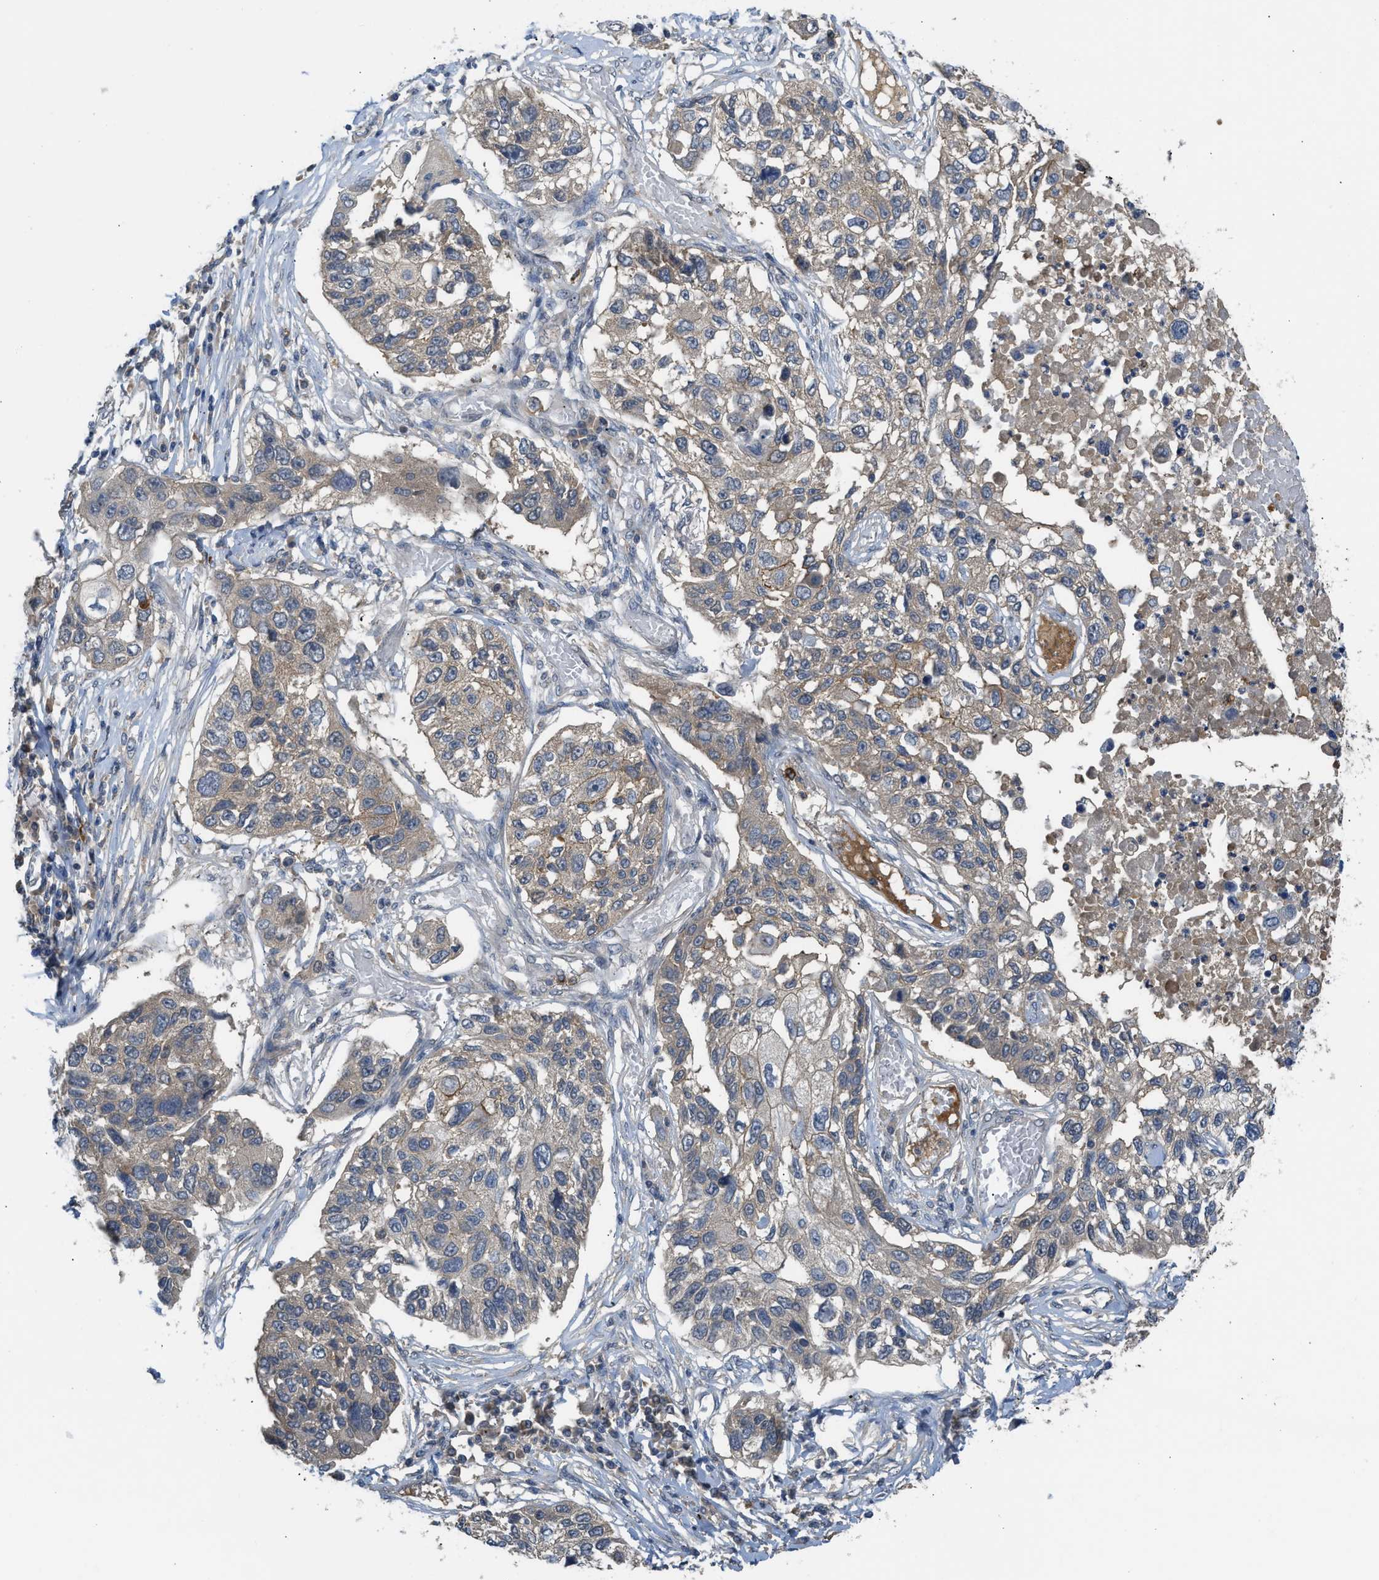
{"staining": {"intensity": "weak", "quantity": ">75%", "location": "cytoplasmic/membranous"}, "tissue": "lung cancer", "cell_type": "Tumor cells", "image_type": "cancer", "snomed": [{"axis": "morphology", "description": "Squamous cell carcinoma, NOS"}, {"axis": "topography", "description": "Lung"}], "caption": "Weak cytoplasmic/membranous protein expression is seen in about >75% of tumor cells in squamous cell carcinoma (lung).", "gene": "RHBDF2", "patient": {"sex": "male", "age": 71}}